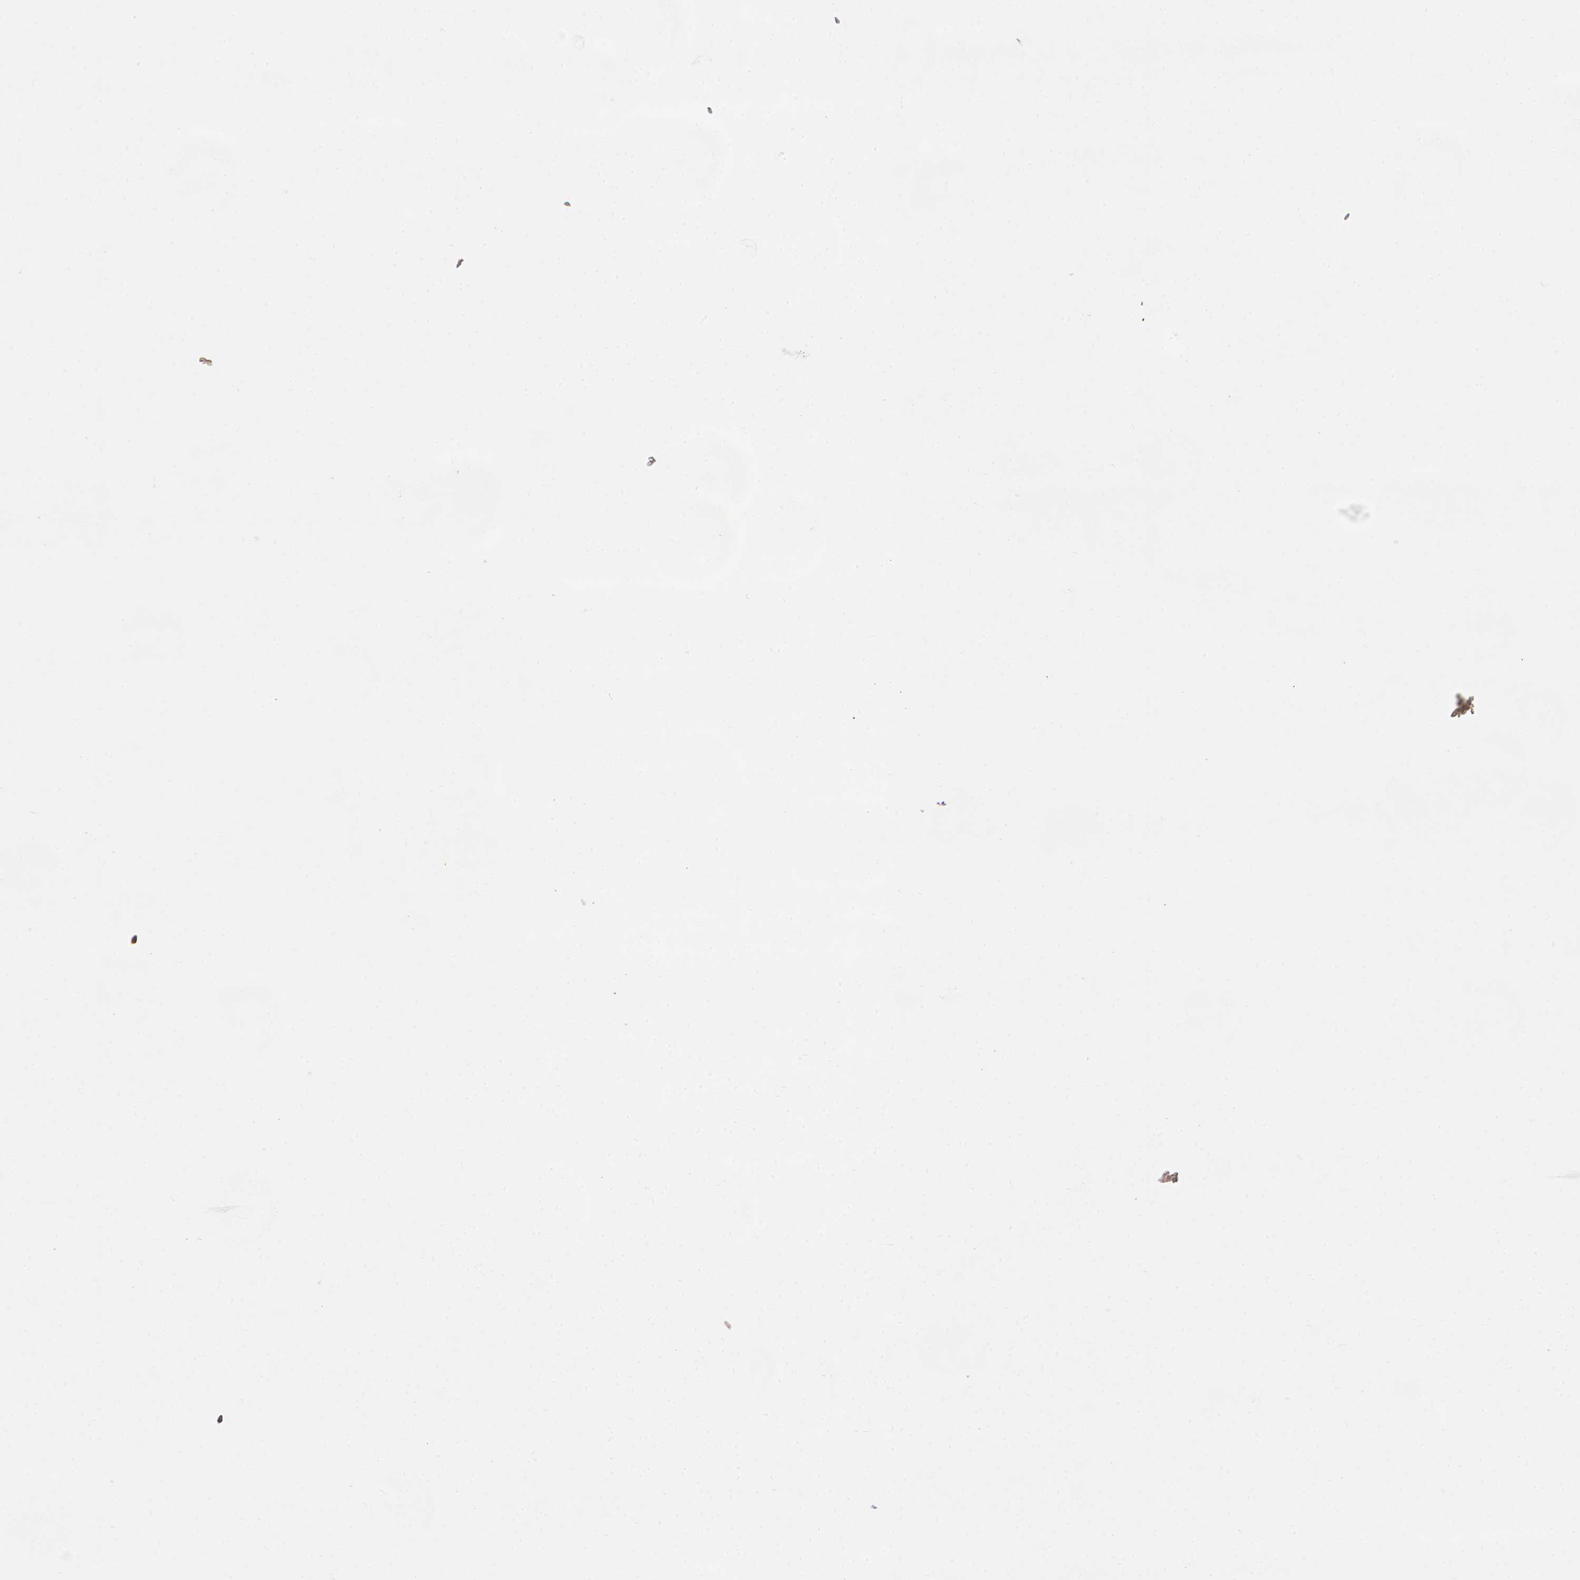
{"staining": {"intensity": "weak", "quantity": ">75%", "location": "cytoplasmic/membranous"}, "tissue": "liver cancer", "cell_type": "Tumor cells", "image_type": "cancer", "snomed": [{"axis": "morphology", "description": "Cholangiocarcinoma"}, {"axis": "topography", "description": "Liver"}], "caption": "Human cholangiocarcinoma (liver) stained for a protein (brown) demonstrates weak cytoplasmic/membranous positive expression in approximately >75% of tumor cells.", "gene": "VARS2", "patient": {"sex": "male", "age": 58}}